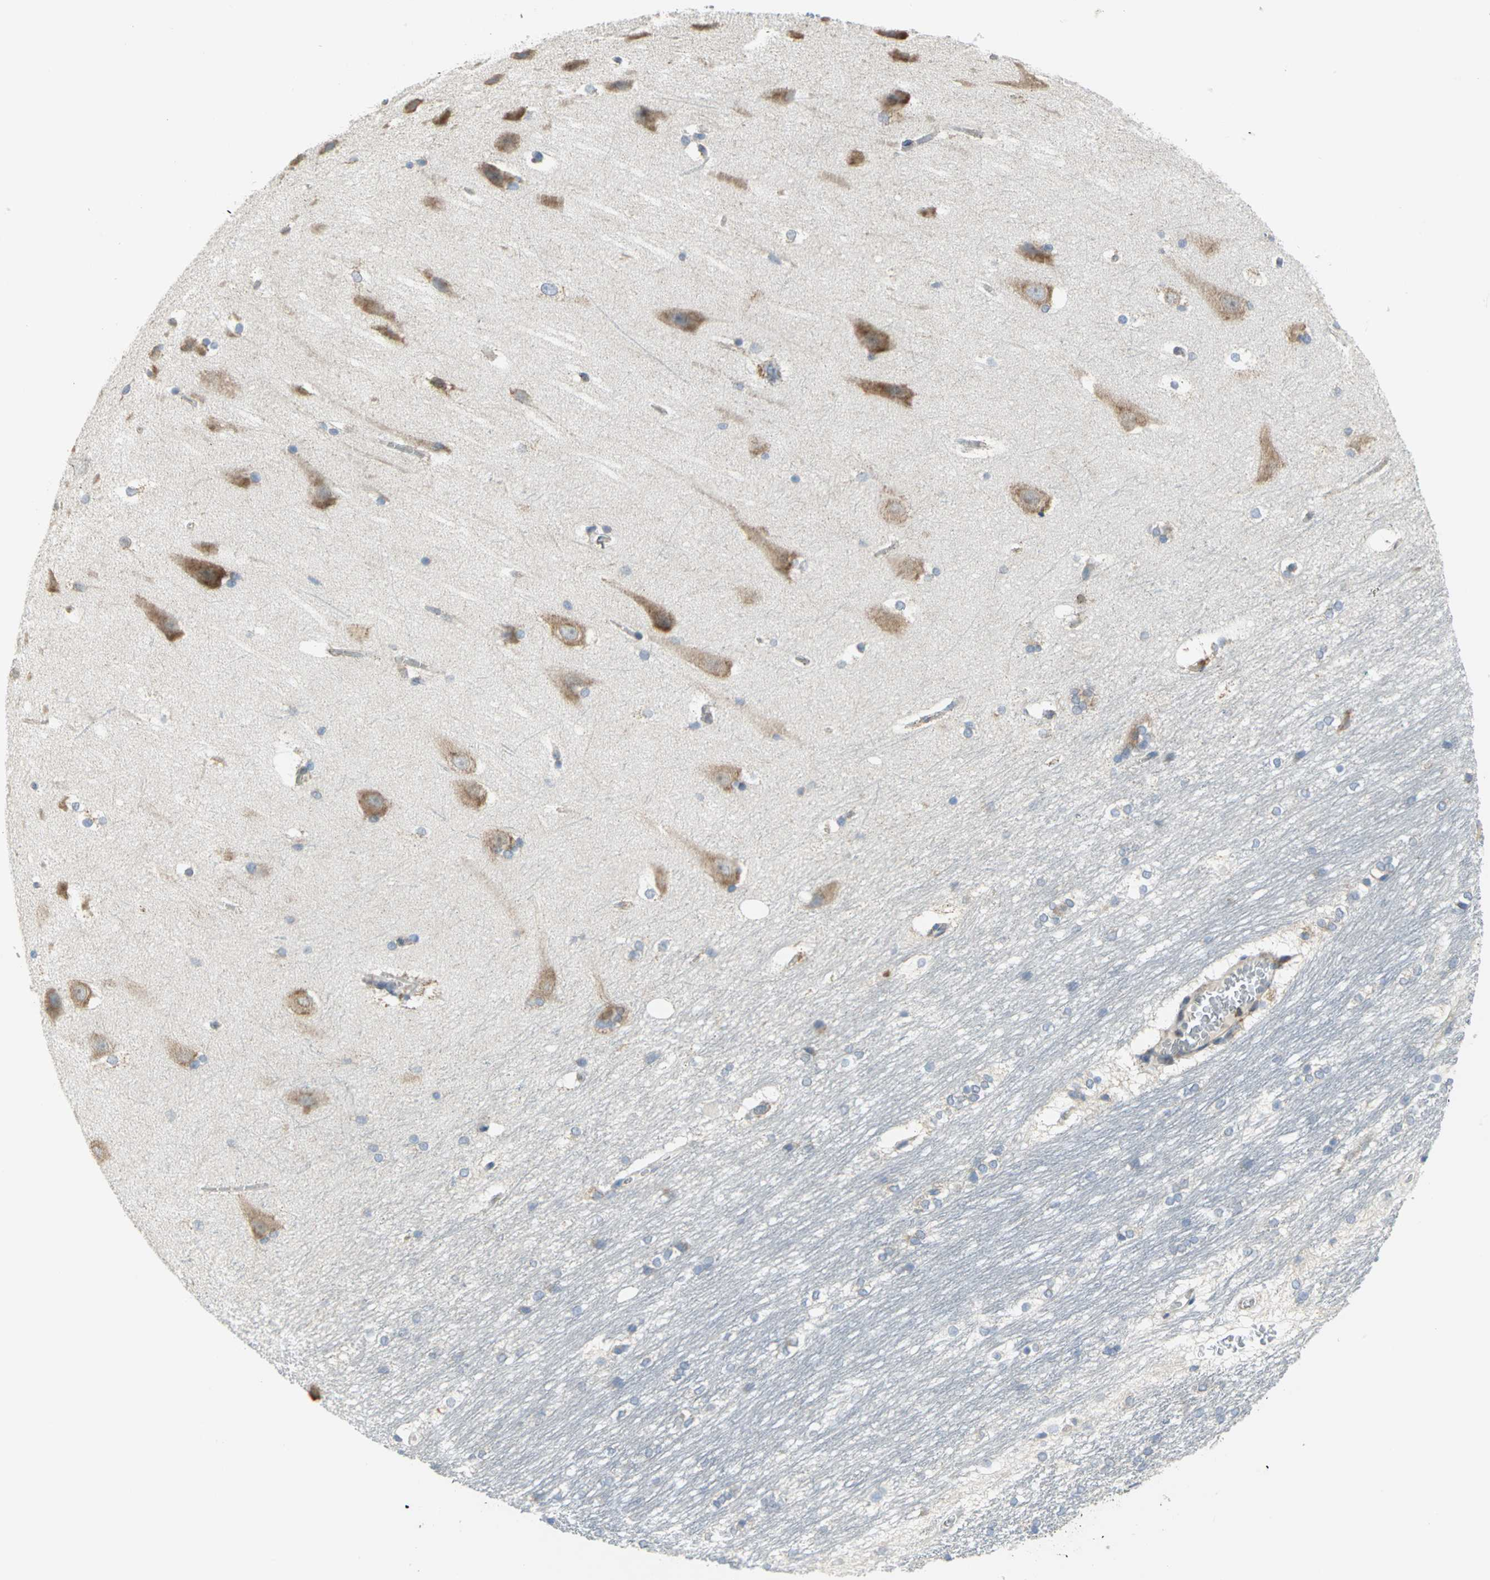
{"staining": {"intensity": "negative", "quantity": "none", "location": "none"}, "tissue": "hippocampus", "cell_type": "Glial cells", "image_type": "normal", "snomed": [{"axis": "morphology", "description": "Normal tissue, NOS"}, {"axis": "topography", "description": "Hippocampus"}], "caption": "Human hippocampus stained for a protein using IHC exhibits no positivity in glial cells.", "gene": "SDF2L1", "patient": {"sex": "female", "age": 19}}